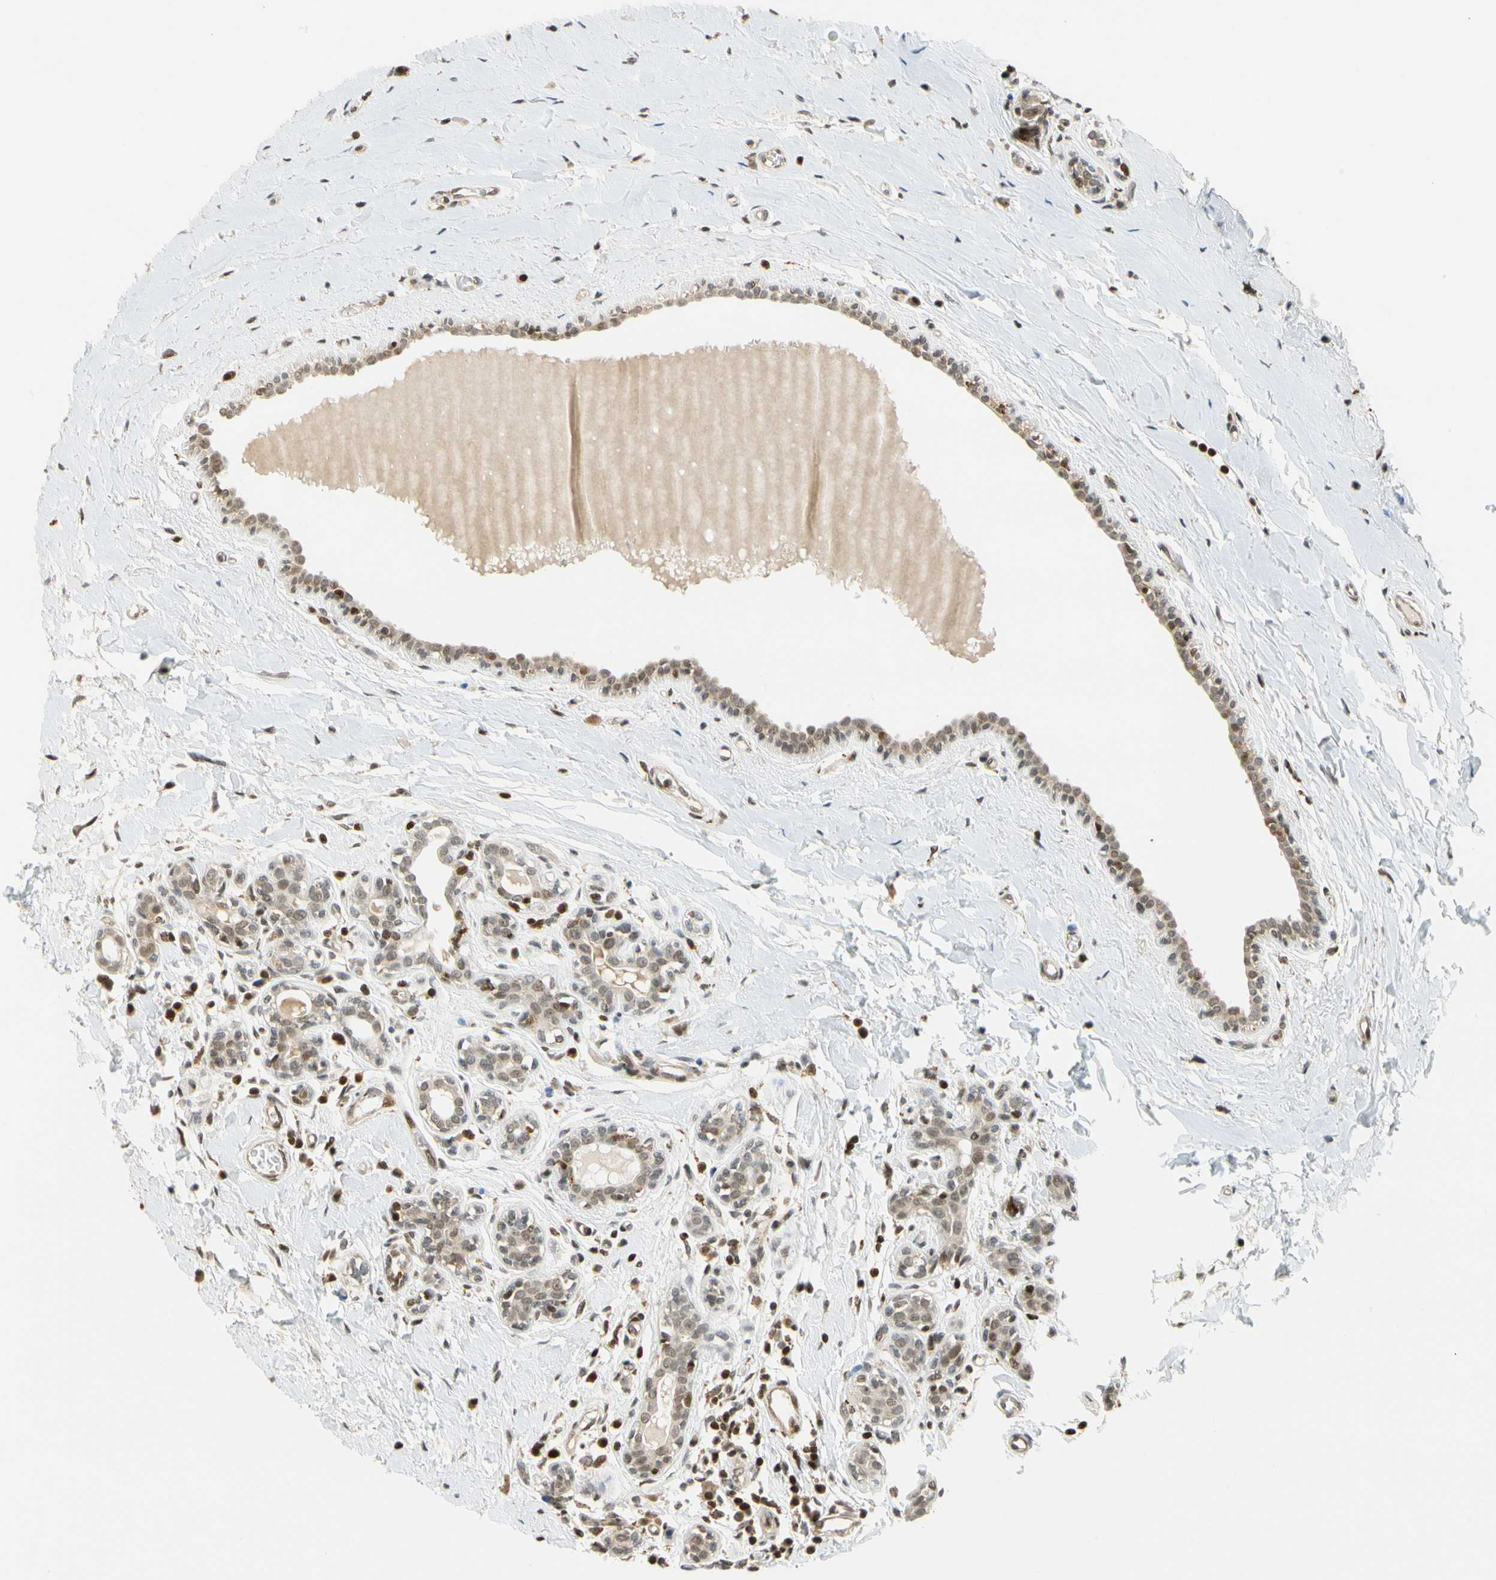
{"staining": {"intensity": "weak", "quantity": ">75%", "location": "cytoplasmic/membranous,nuclear"}, "tissue": "breast cancer", "cell_type": "Tumor cells", "image_type": "cancer", "snomed": [{"axis": "morphology", "description": "Normal tissue, NOS"}, {"axis": "morphology", "description": "Duct carcinoma"}, {"axis": "topography", "description": "Breast"}], "caption": "Protein staining demonstrates weak cytoplasmic/membranous and nuclear positivity in about >75% of tumor cells in breast cancer.", "gene": "CDK7", "patient": {"sex": "female", "age": 40}}